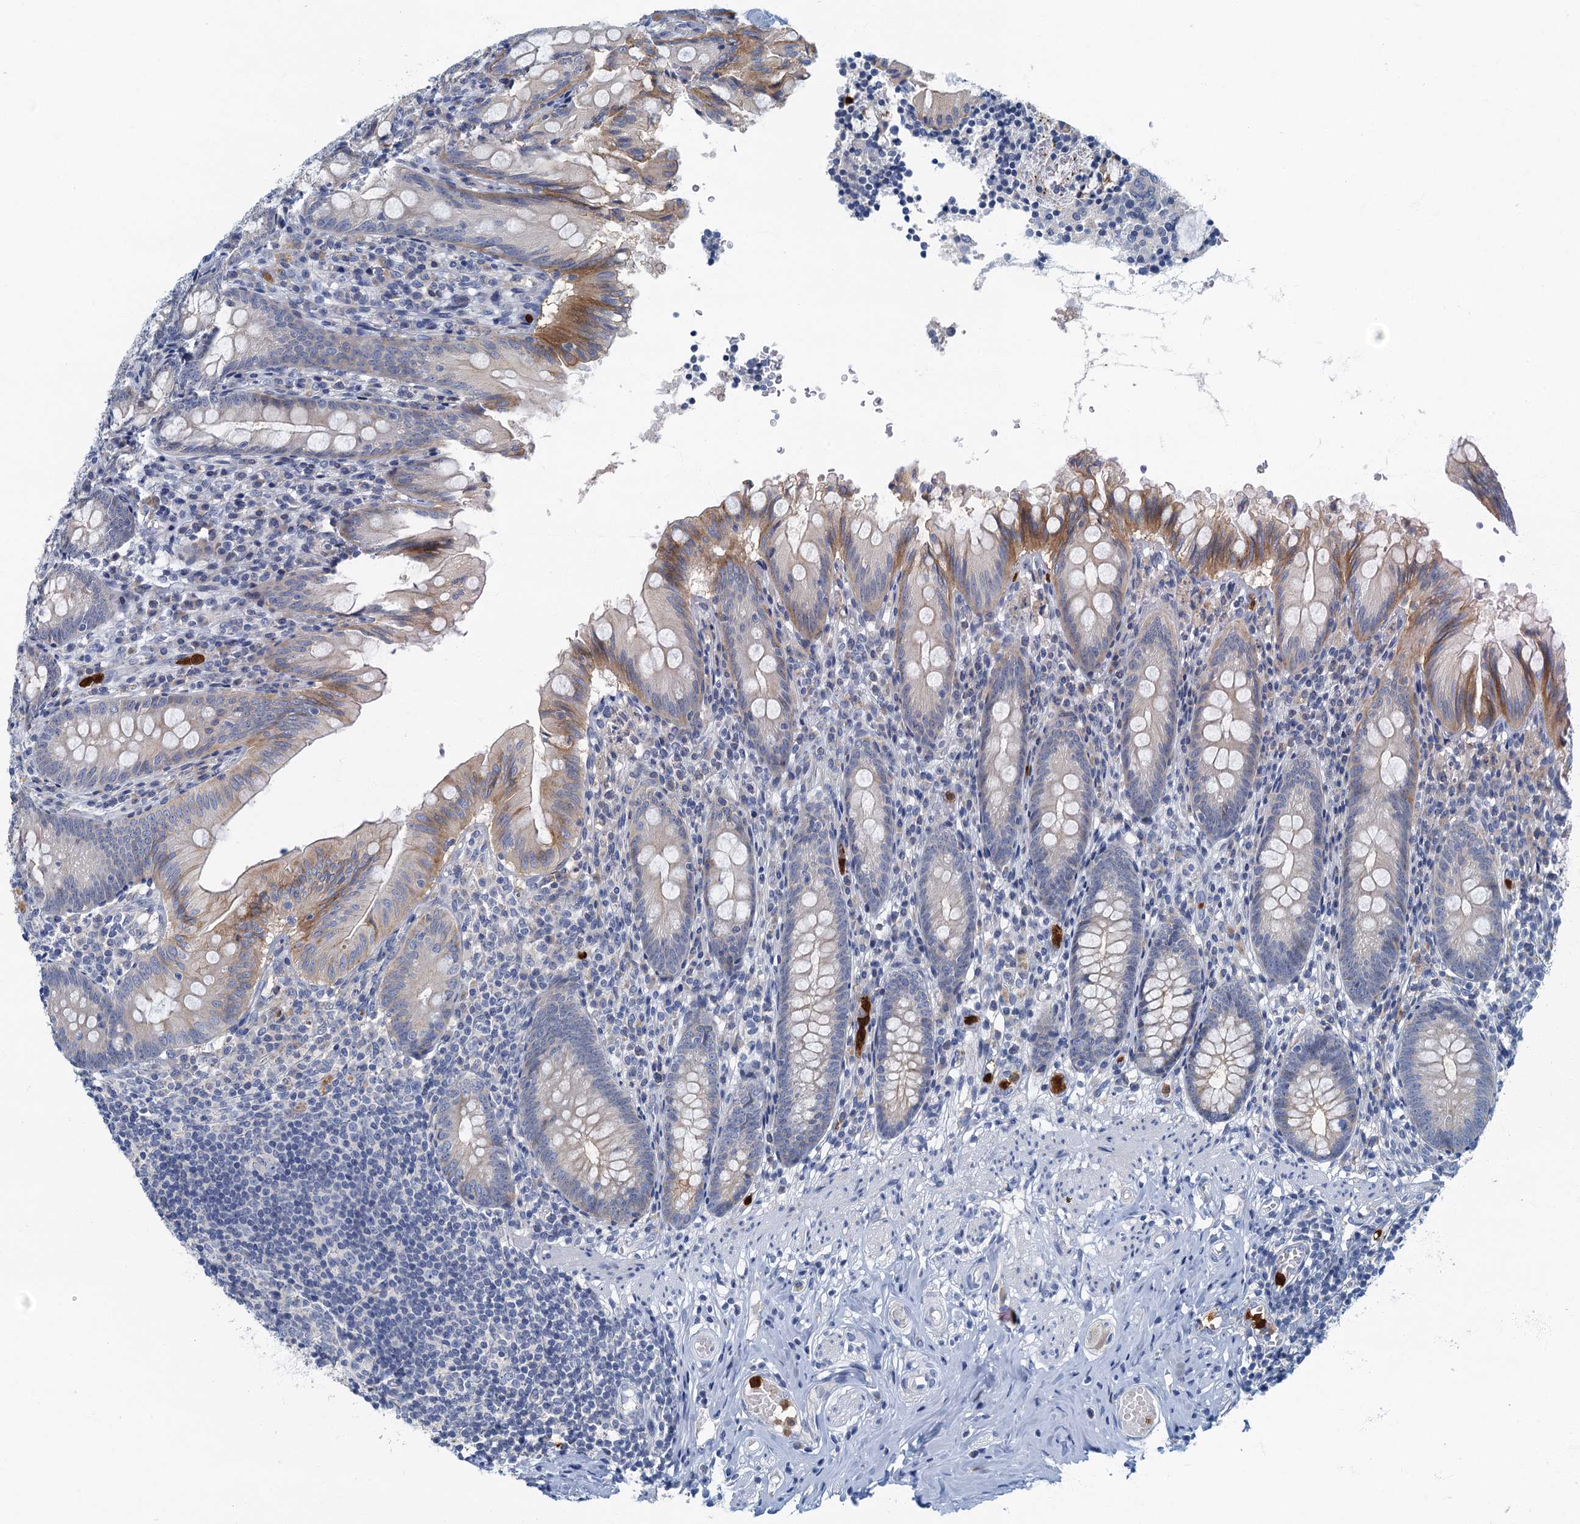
{"staining": {"intensity": "moderate", "quantity": "<25%", "location": "cytoplasmic/membranous"}, "tissue": "appendix", "cell_type": "Glandular cells", "image_type": "normal", "snomed": [{"axis": "morphology", "description": "Normal tissue, NOS"}, {"axis": "topography", "description": "Appendix"}], "caption": "Glandular cells demonstrate low levels of moderate cytoplasmic/membranous positivity in about <25% of cells in normal human appendix.", "gene": "ANKDD1A", "patient": {"sex": "male", "age": 55}}